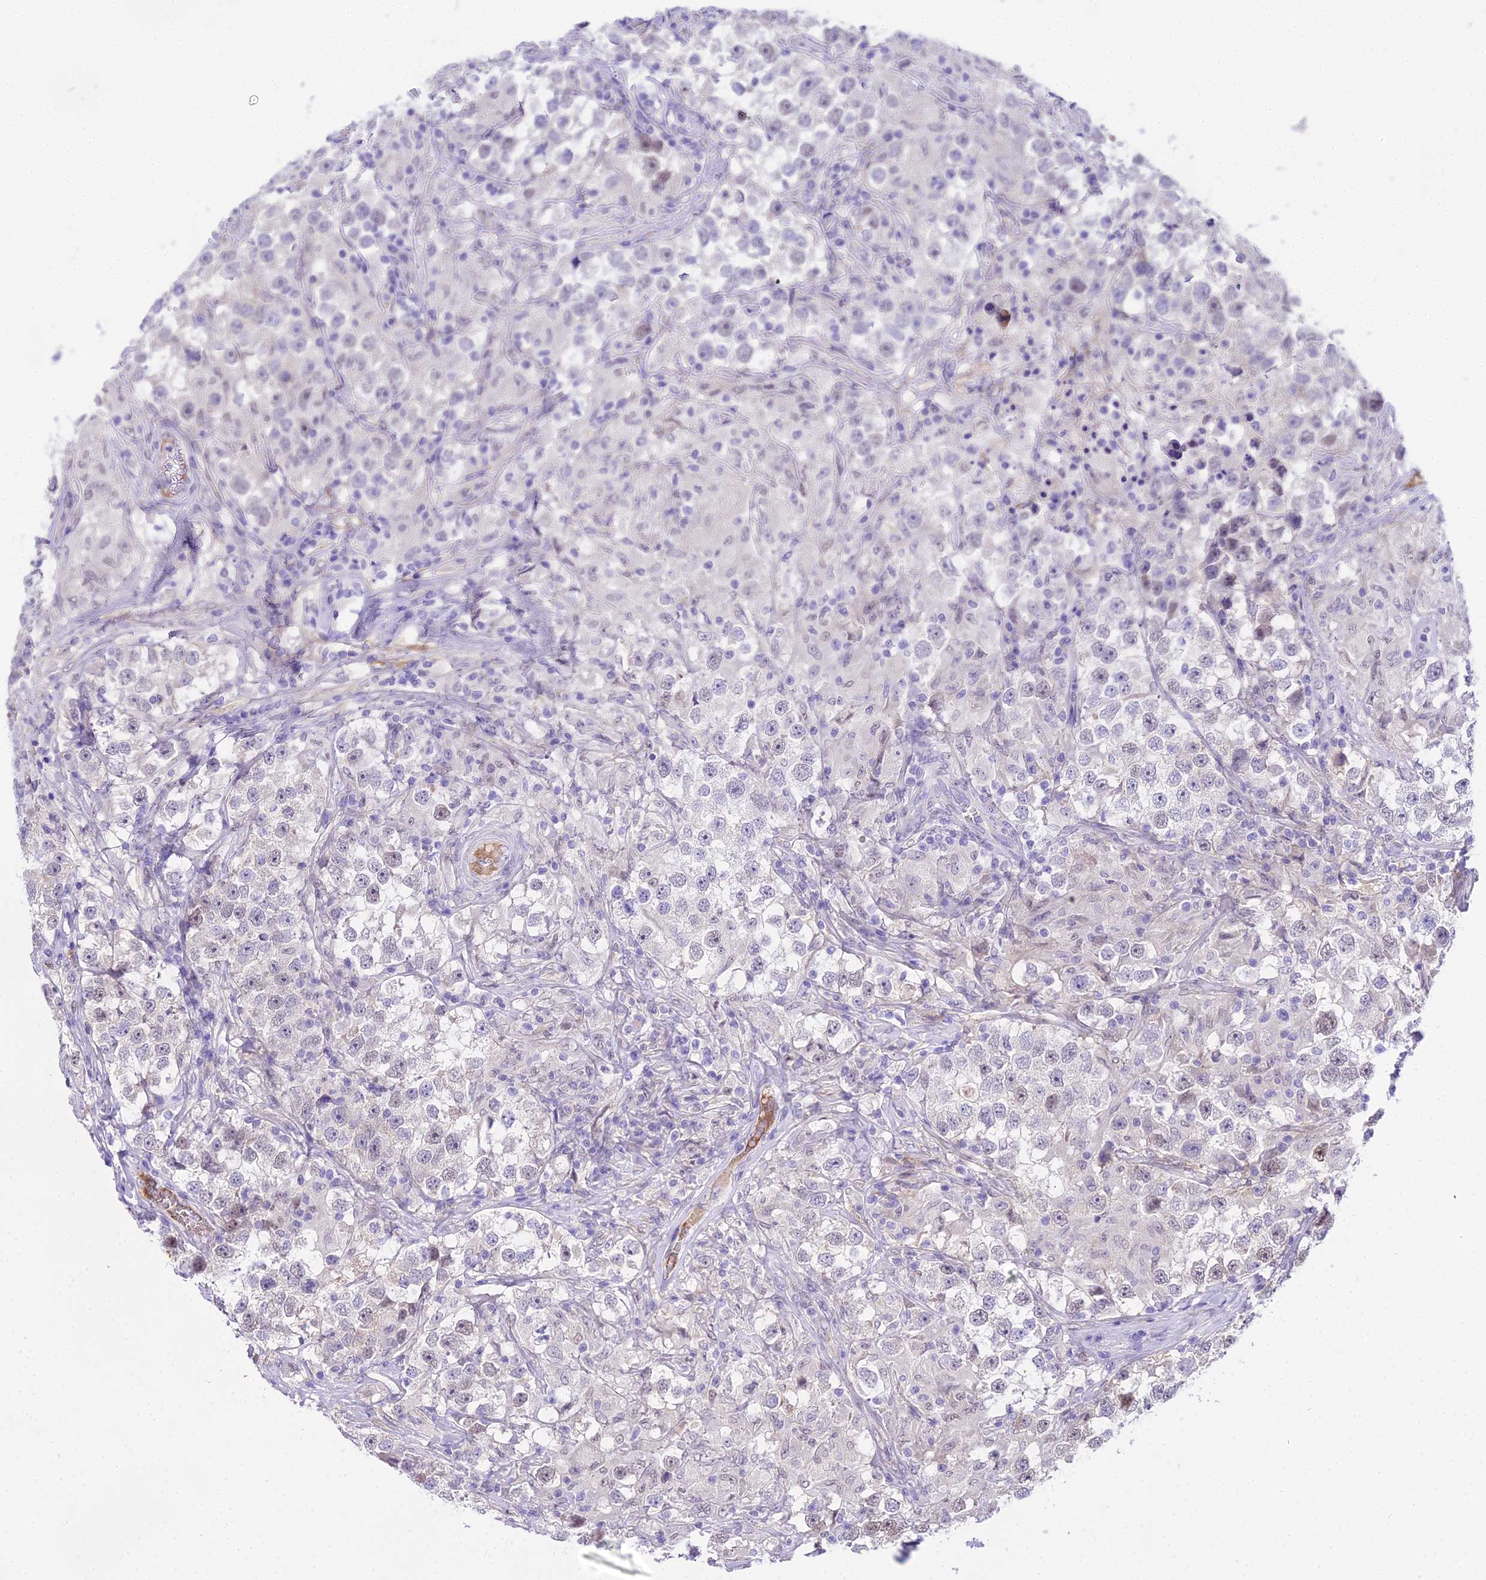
{"staining": {"intensity": "negative", "quantity": "none", "location": "none"}, "tissue": "testis cancer", "cell_type": "Tumor cells", "image_type": "cancer", "snomed": [{"axis": "morphology", "description": "Seminoma, NOS"}, {"axis": "topography", "description": "Testis"}], "caption": "Immunohistochemistry (IHC) image of human testis seminoma stained for a protein (brown), which demonstrates no positivity in tumor cells. Brightfield microscopy of IHC stained with DAB (3,3'-diaminobenzidine) (brown) and hematoxylin (blue), captured at high magnification.", "gene": "MAT2A", "patient": {"sex": "male", "age": 46}}